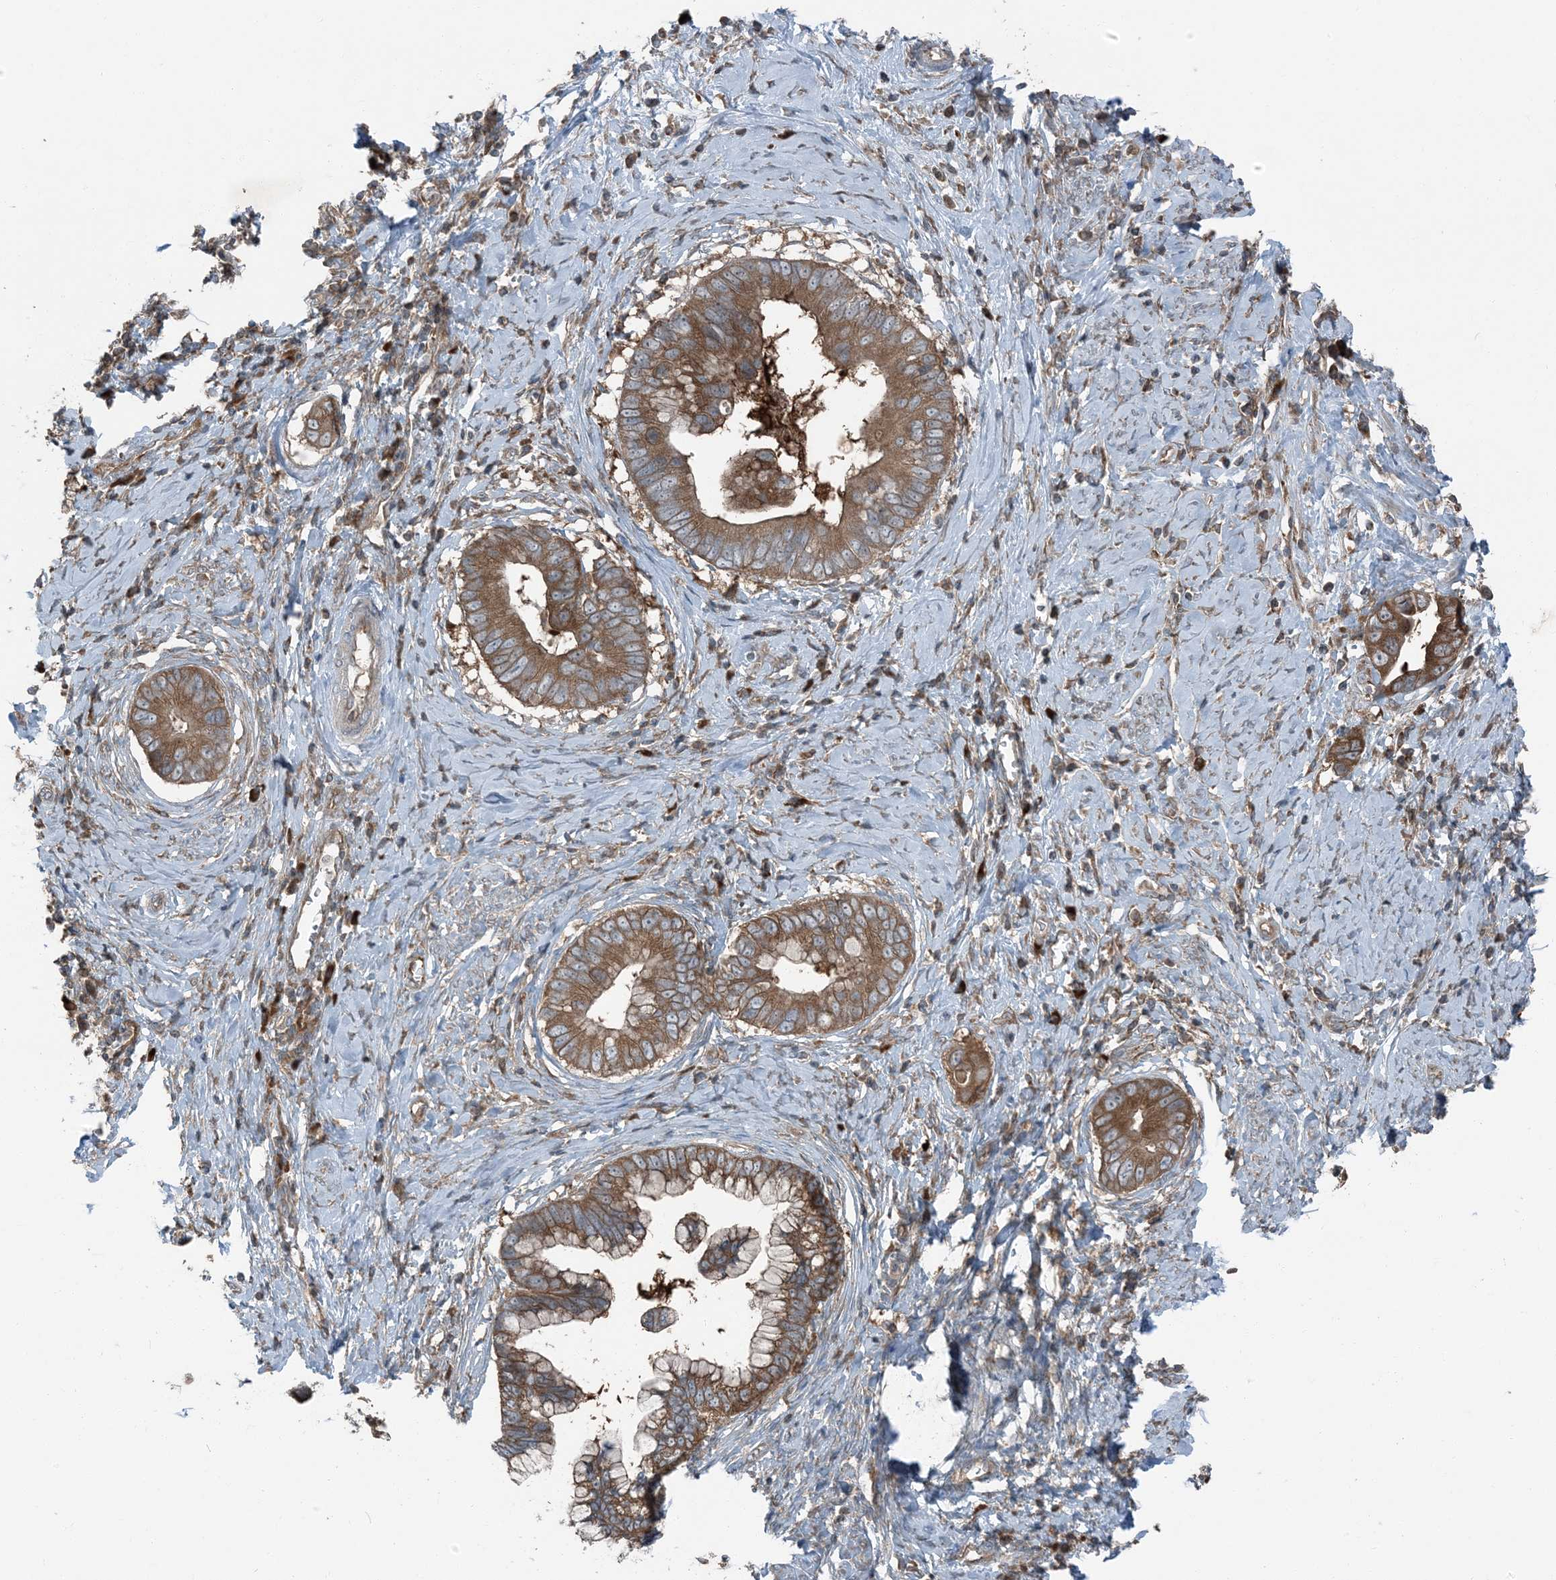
{"staining": {"intensity": "moderate", "quantity": ">75%", "location": "cytoplasmic/membranous"}, "tissue": "cervical cancer", "cell_type": "Tumor cells", "image_type": "cancer", "snomed": [{"axis": "morphology", "description": "Adenocarcinoma, NOS"}, {"axis": "topography", "description": "Cervix"}], "caption": "A micrograph of cervical adenocarcinoma stained for a protein demonstrates moderate cytoplasmic/membranous brown staining in tumor cells. The staining was performed using DAB to visualize the protein expression in brown, while the nuclei were stained in blue with hematoxylin (Magnification: 20x).", "gene": "RAB3GAP1", "patient": {"sex": "female", "age": 44}}